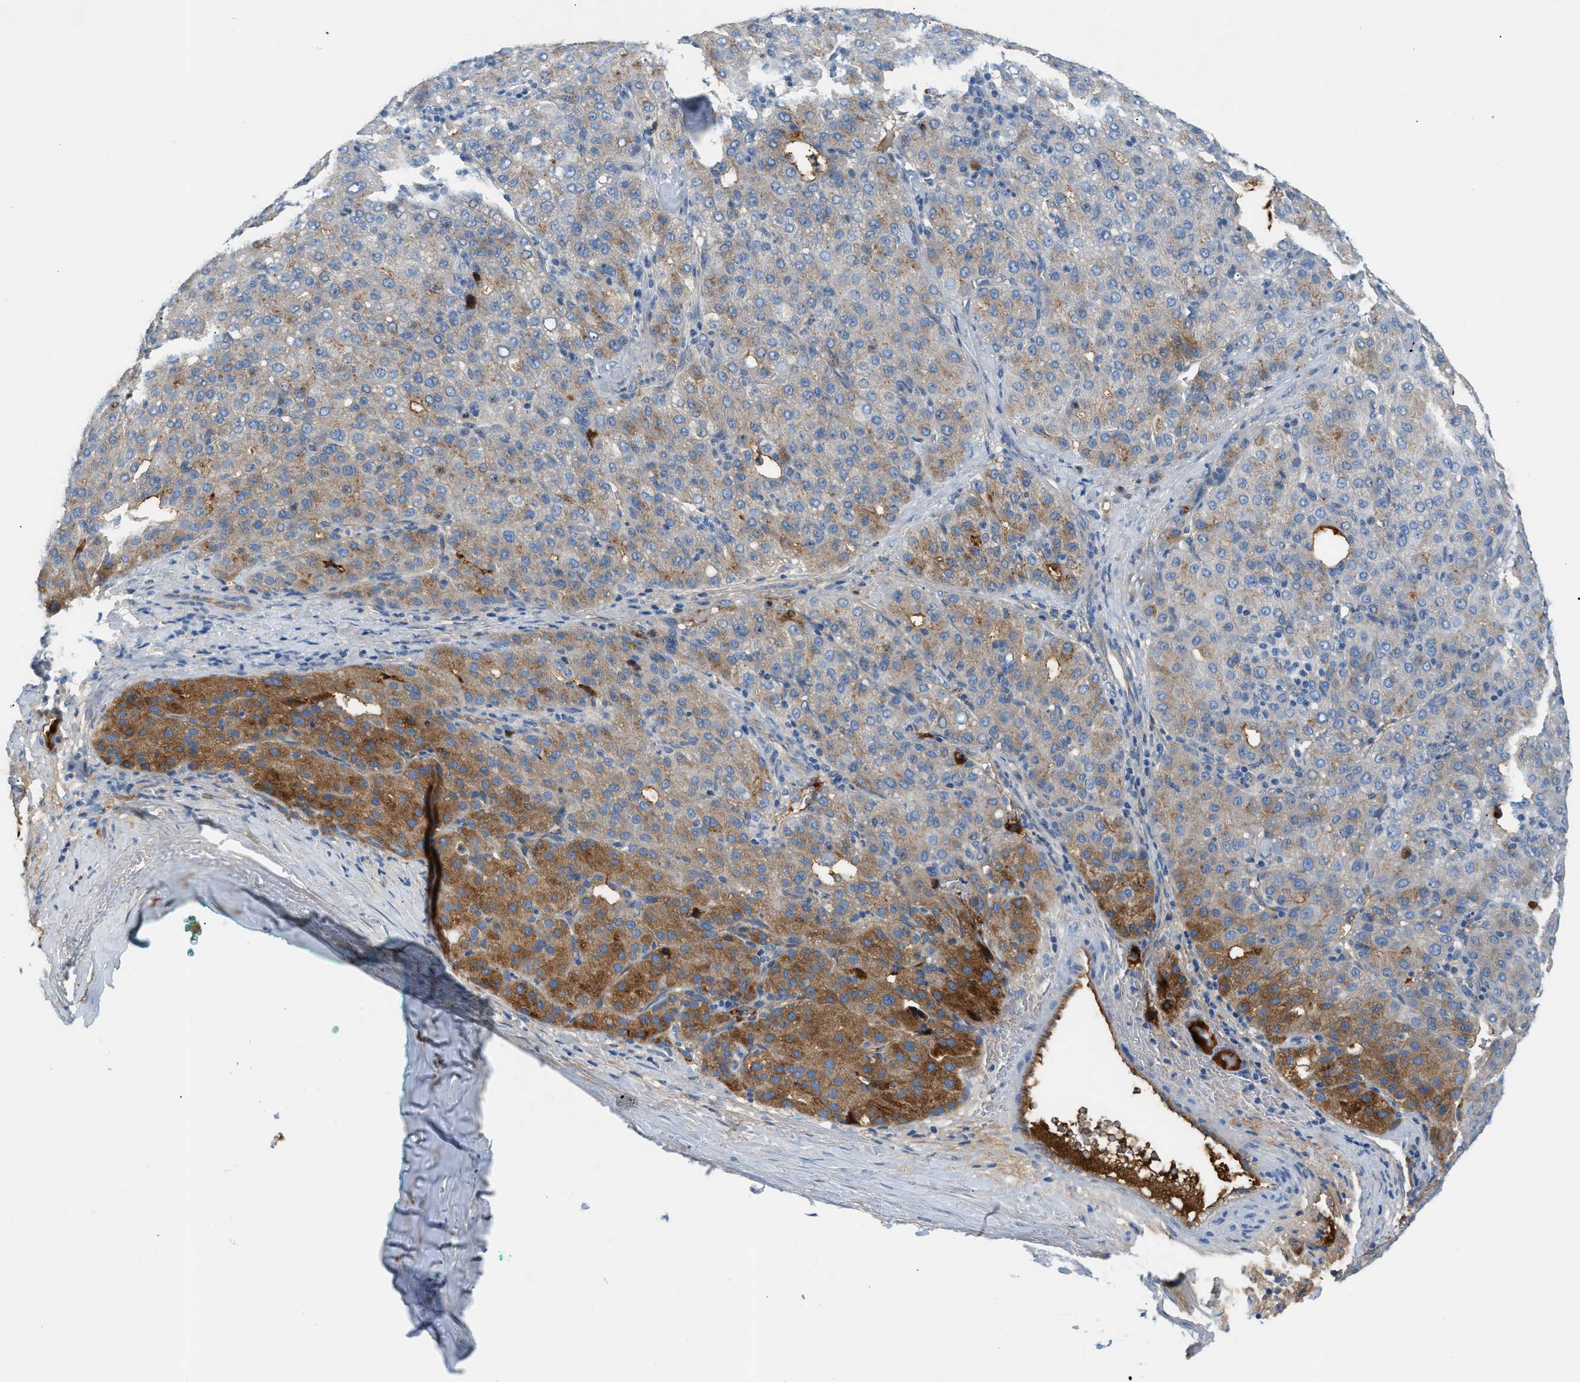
{"staining": {"intensity": "moderate", "quantity": "25%-75%", "location": "cytoplasmic/membranous"}, "tissue": "liver cancer", "cell_type": "Tumor cells", "image_type": "cancer", "snomed": [{"axis": "morphology", "description": "Carcinoma, Hepatocellular, NOS"}, {"axis": "topography", "description": "Liver"}], "caption": "Immunohistochemical staining of liver hepatocellular carcinoma shows moderate cytoplasmic/membranous protein expression in about 25%-75% of tumor cells.", "gene": "CFI", "patient": {"sex": "male", "age": 65}}